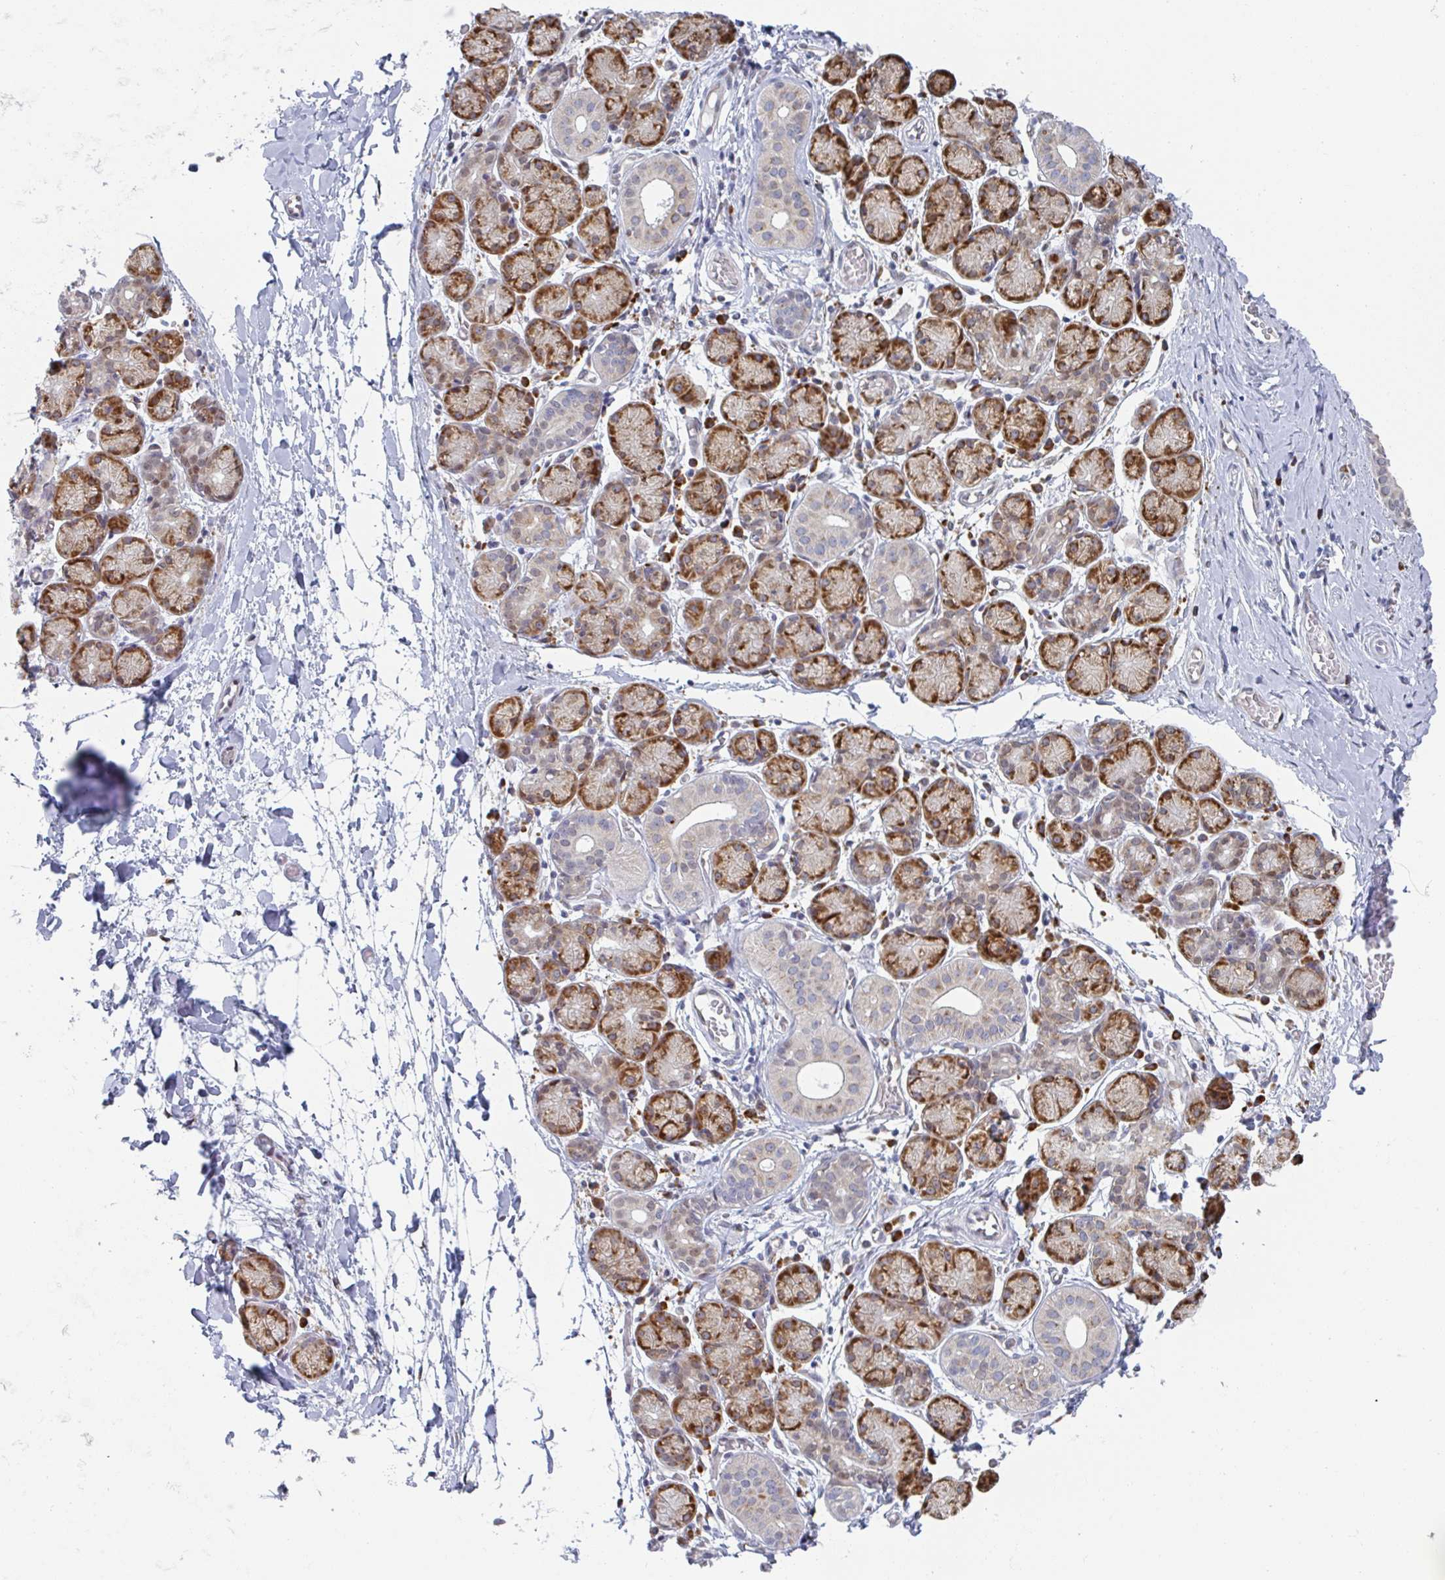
{"staining": {"intensity": "strong", "quantity": "25%-75%", "location": "cytoplasmic/membranous"}, "tissue": "salivary gland", "cell_type": "Glandular cells", "image_type": "normal", "snomed": [{"axis": "morphology", "description": "Normal tissue, NOS"}, {"axis": "topography", "description": "Salivary gland"}], "caption": "Protein expression analysis of benign human salivary gland reveals strong cytoplasmic/membranous expression in approximately 25%-75% of glandular cells. The staining is performed using DAB (3,3'-diaminobenzidine) brown chromogen to label protein expression. The nuclei are counter-stained blue using hematoxylin.", "gene": "TRAPPC10", "patient": {"sex": "female", "age": 24}}